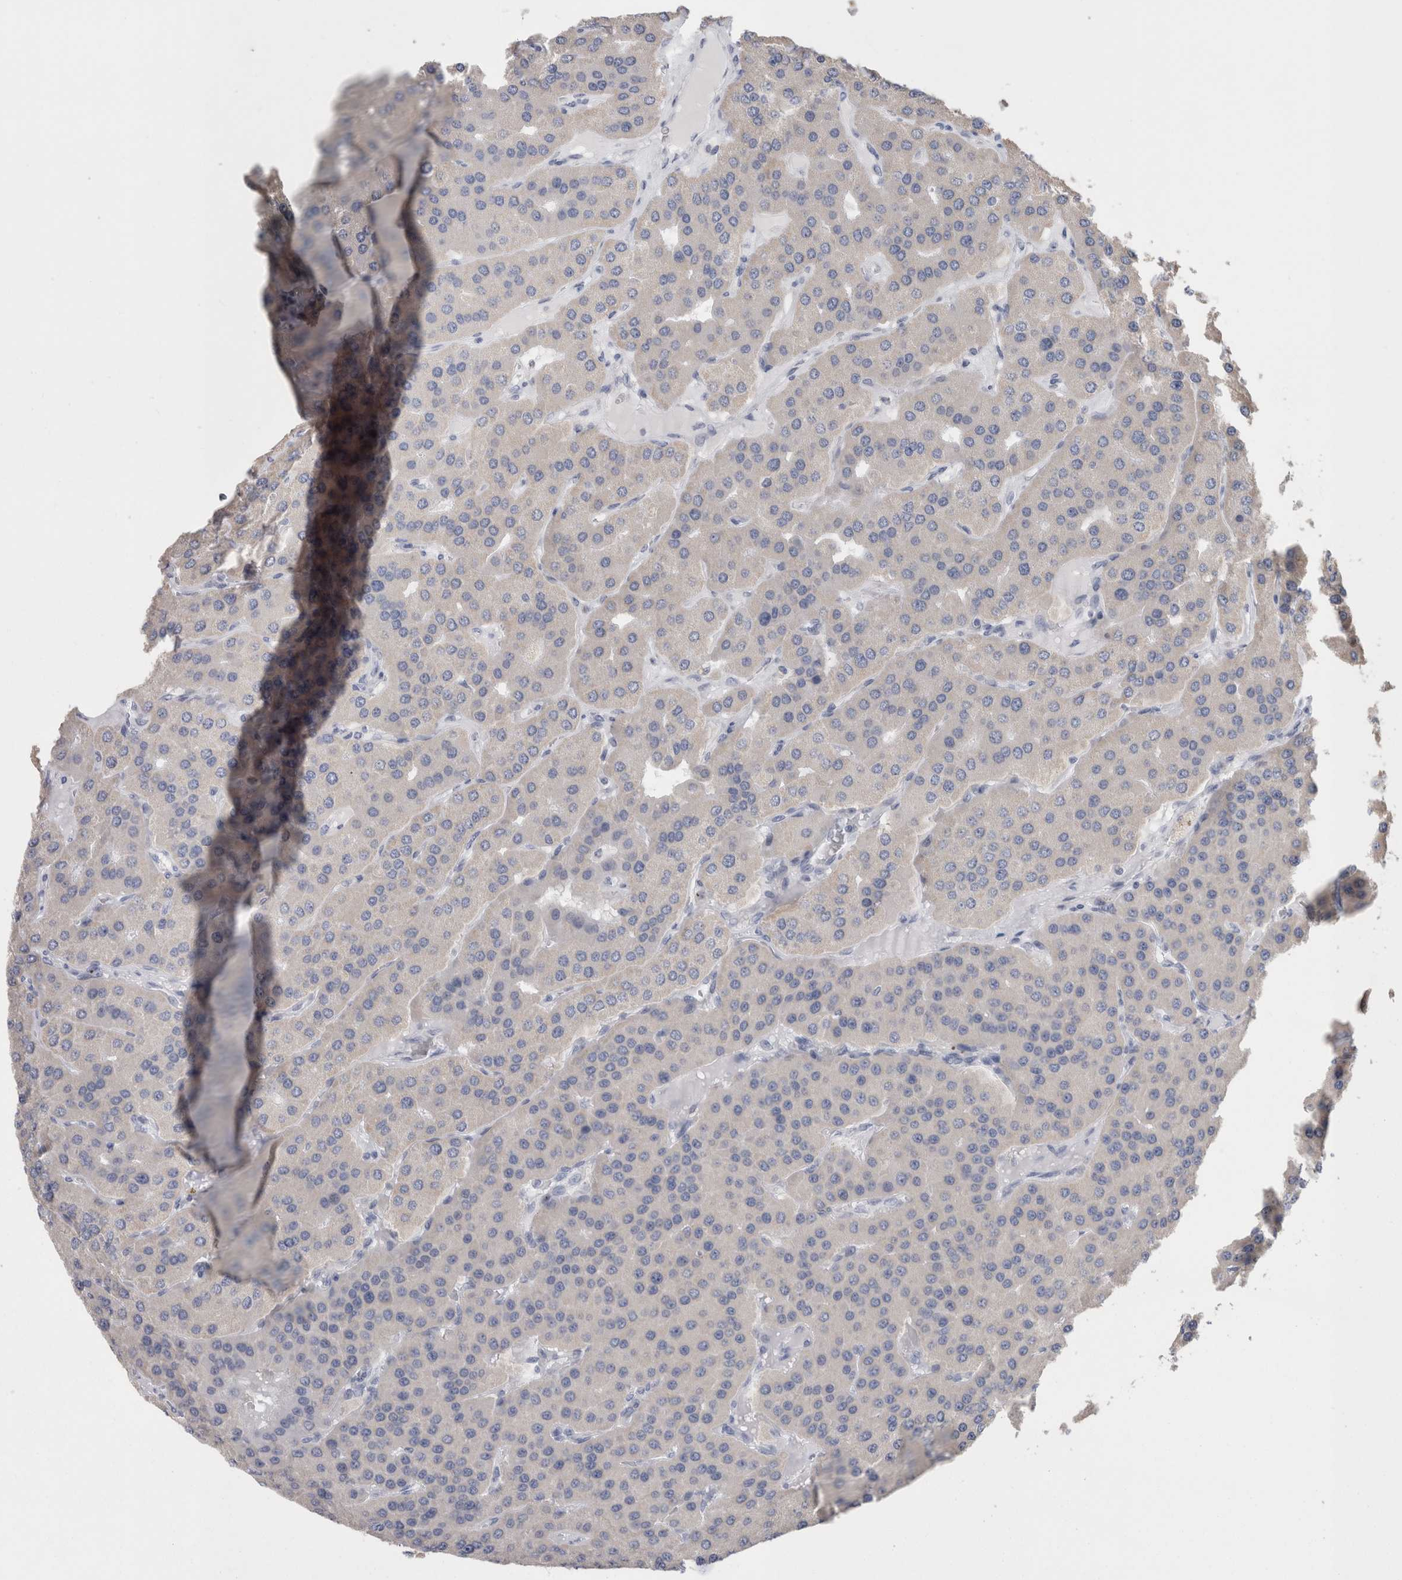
{"staining": {"intensity": "moderate", "quantity": "25%-75%", "location": "cytoplasmic/membranous"}, "tissue": "parathyroid gland", "cell_type": "Glandular cells", "image_type": "normal", "snomed": [{"axis": "morphology", "description": "Normal tissue, NOS"}, {"axis": "morphology", "description": "Adenoma, NOS"}, {"axis": "topography", "description": "Parathyroid gland"}], "caption": "Immunohistochemical staining of unremarkable parathyroid gland displays medium levels of moderate cytoplasmic/membranous positivity in approximately 25%-75% of glandular cells.", "gene": "GDAP1", "patient": {"sex": "female", "age": 86}}